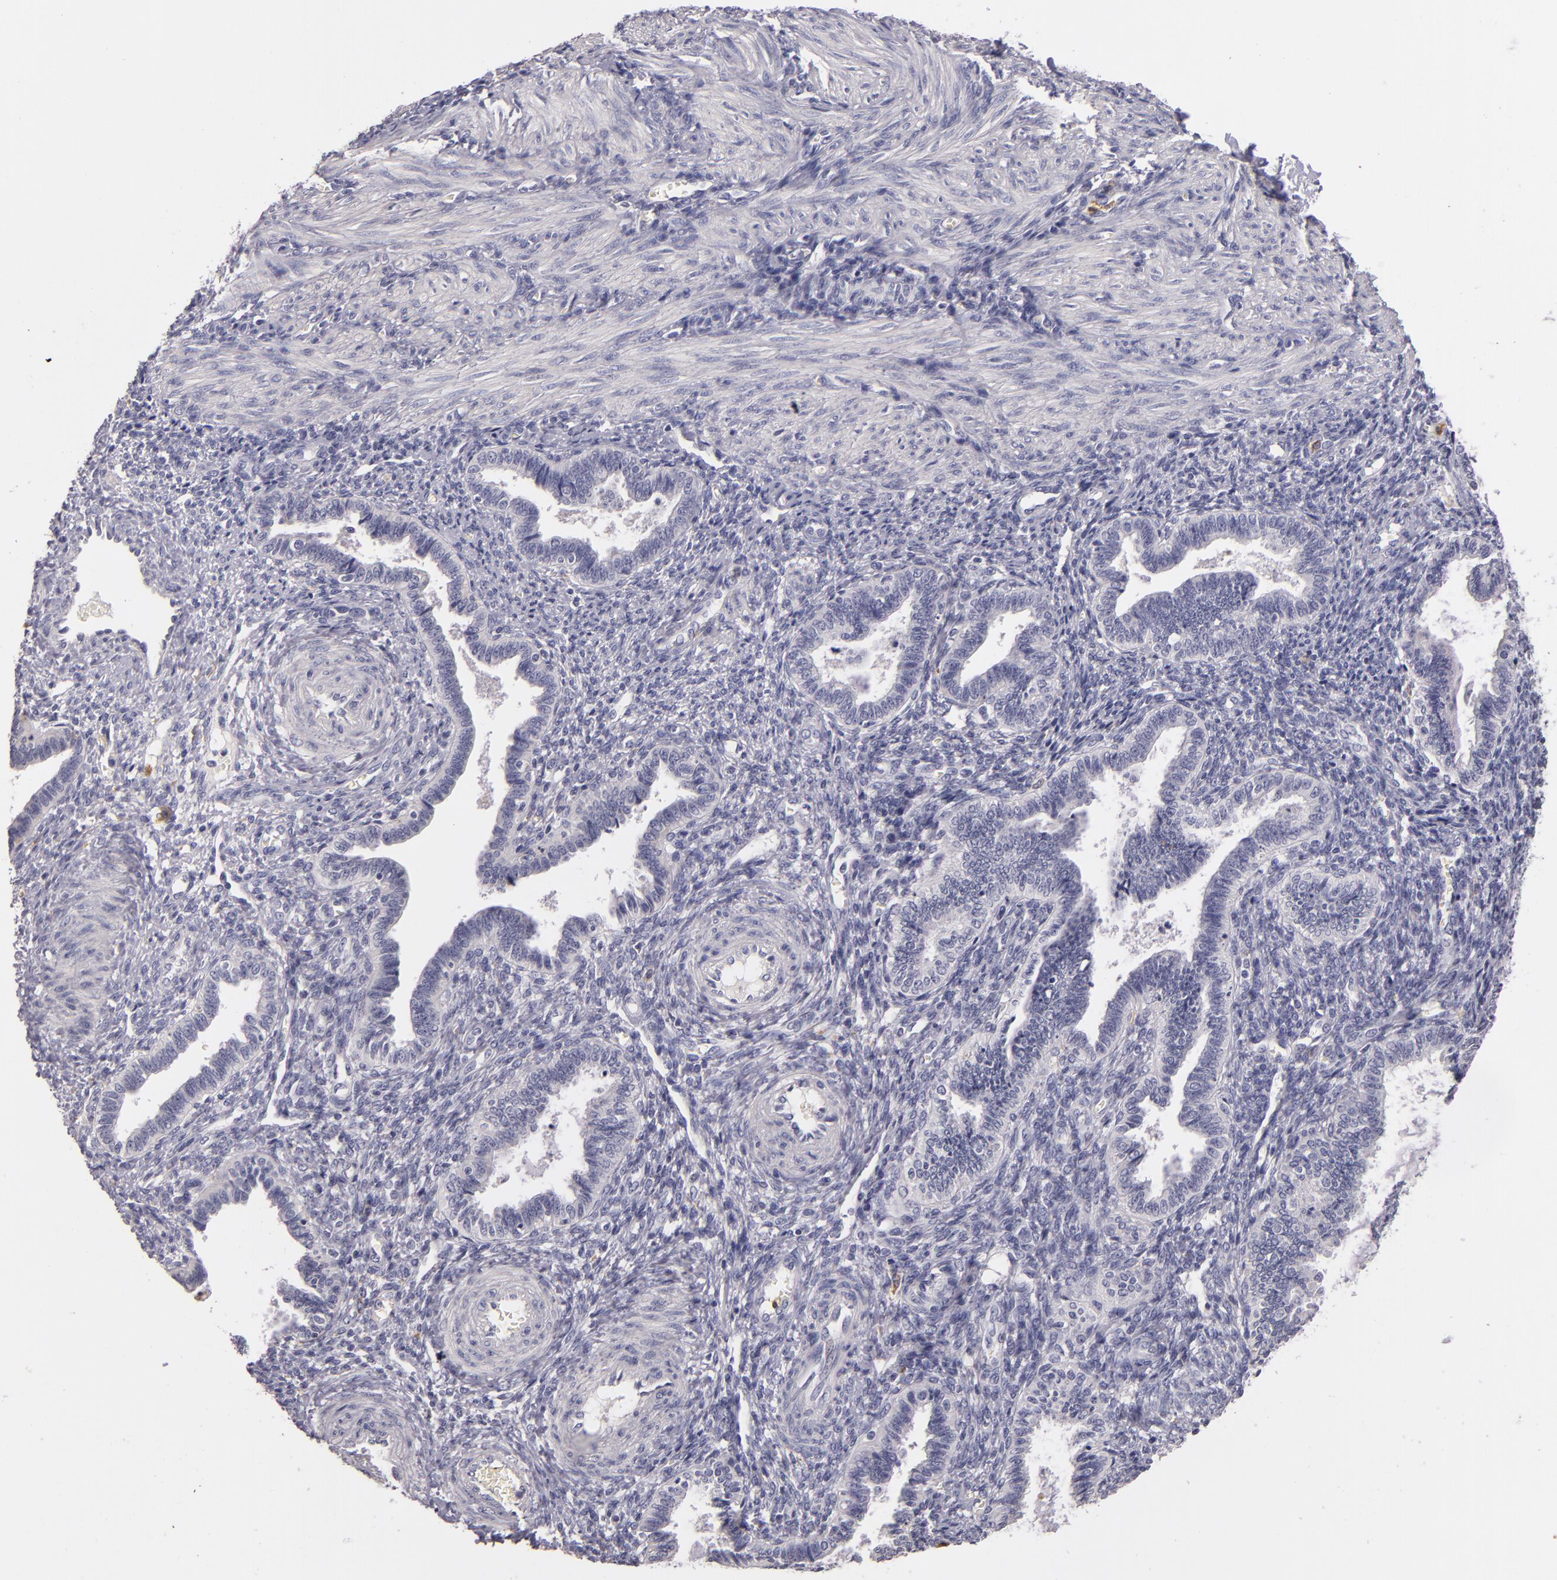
{"staining": {"intensity": "negative", "quantity": "none", "location": "none"}, "tissue": "endometrium", "cell_type": "Cells in endometrial stroma", "image_type": "normal", "snomed": [{"axis": "morphology", "description": "Normal tissue, NOS"}, {"axis": "topography", "description": "Endometrium"}], "caption": "A high-resolution micrograph shows immunohistochemistry (IHC) staining of unremarkable endometrium, which reveals no significant staining in cells in endometrial stroma.", "gene": "TLR8", "patient": {"sex": "female", "age": 36}}